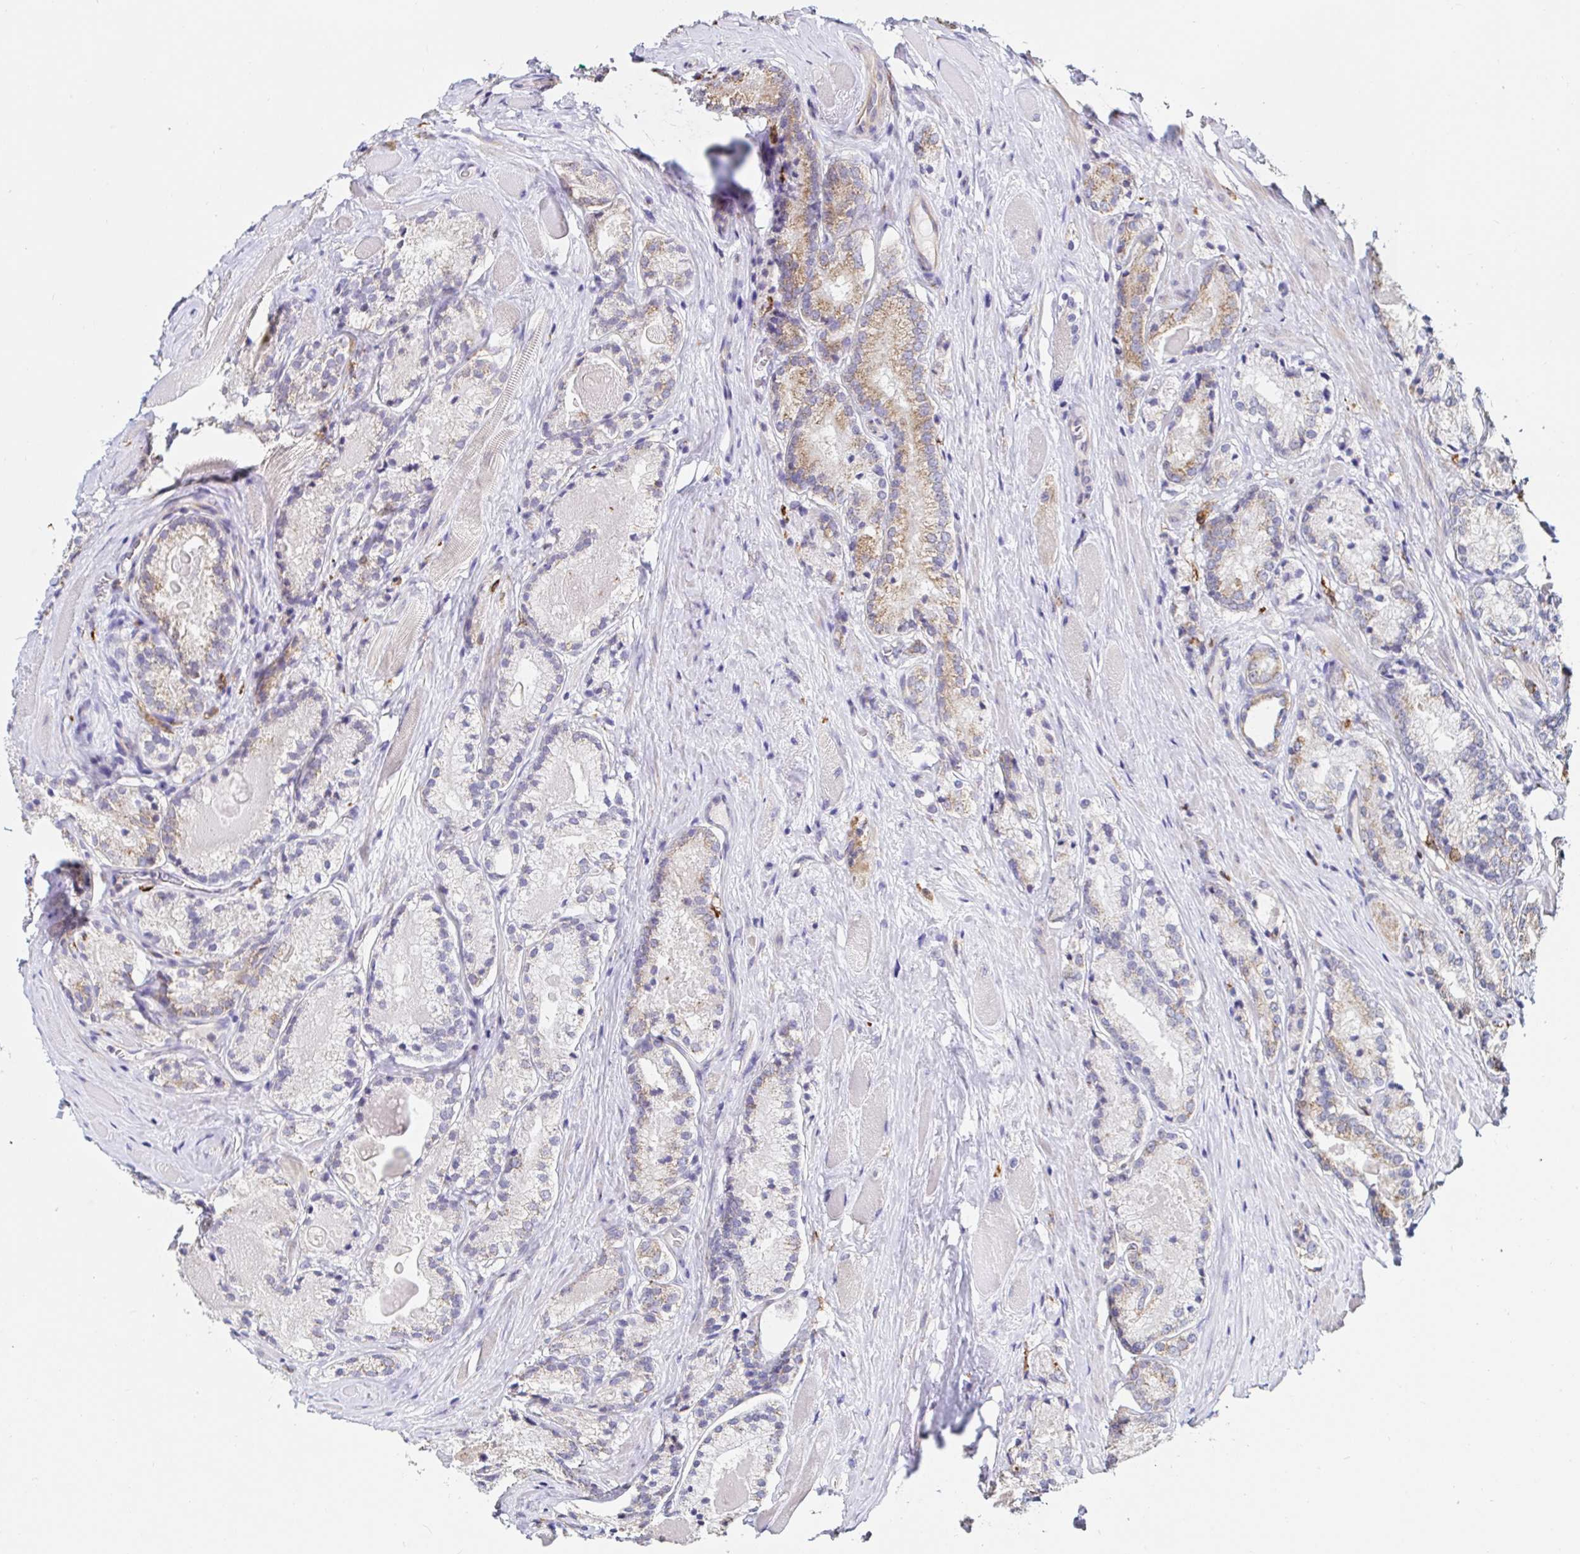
{"staining": {"intensity": "moderate", "quantity": "25%-75%", "location": "cytoplasmic/membranous"}, "tissue": "prostate cancer", "cell_type": "Tumor cells", "image_type": "cancer", "snomed": [{"axis": "morphology", "description": "Adenocarcinoma, NOS"}, {"axis": "morphology", "description": "Adenocarcinoma, Low grade"}, {"axis": "topography", "description": "Prostate"}], "caption": "Tumor cells display moderate cytoplasmic/membranous staining in about 25%-75% of cells in adenocarcinoma (low-grade) (prostate).", "gene": "MSR1", "patient": {"sex": "male", "age": 68}}